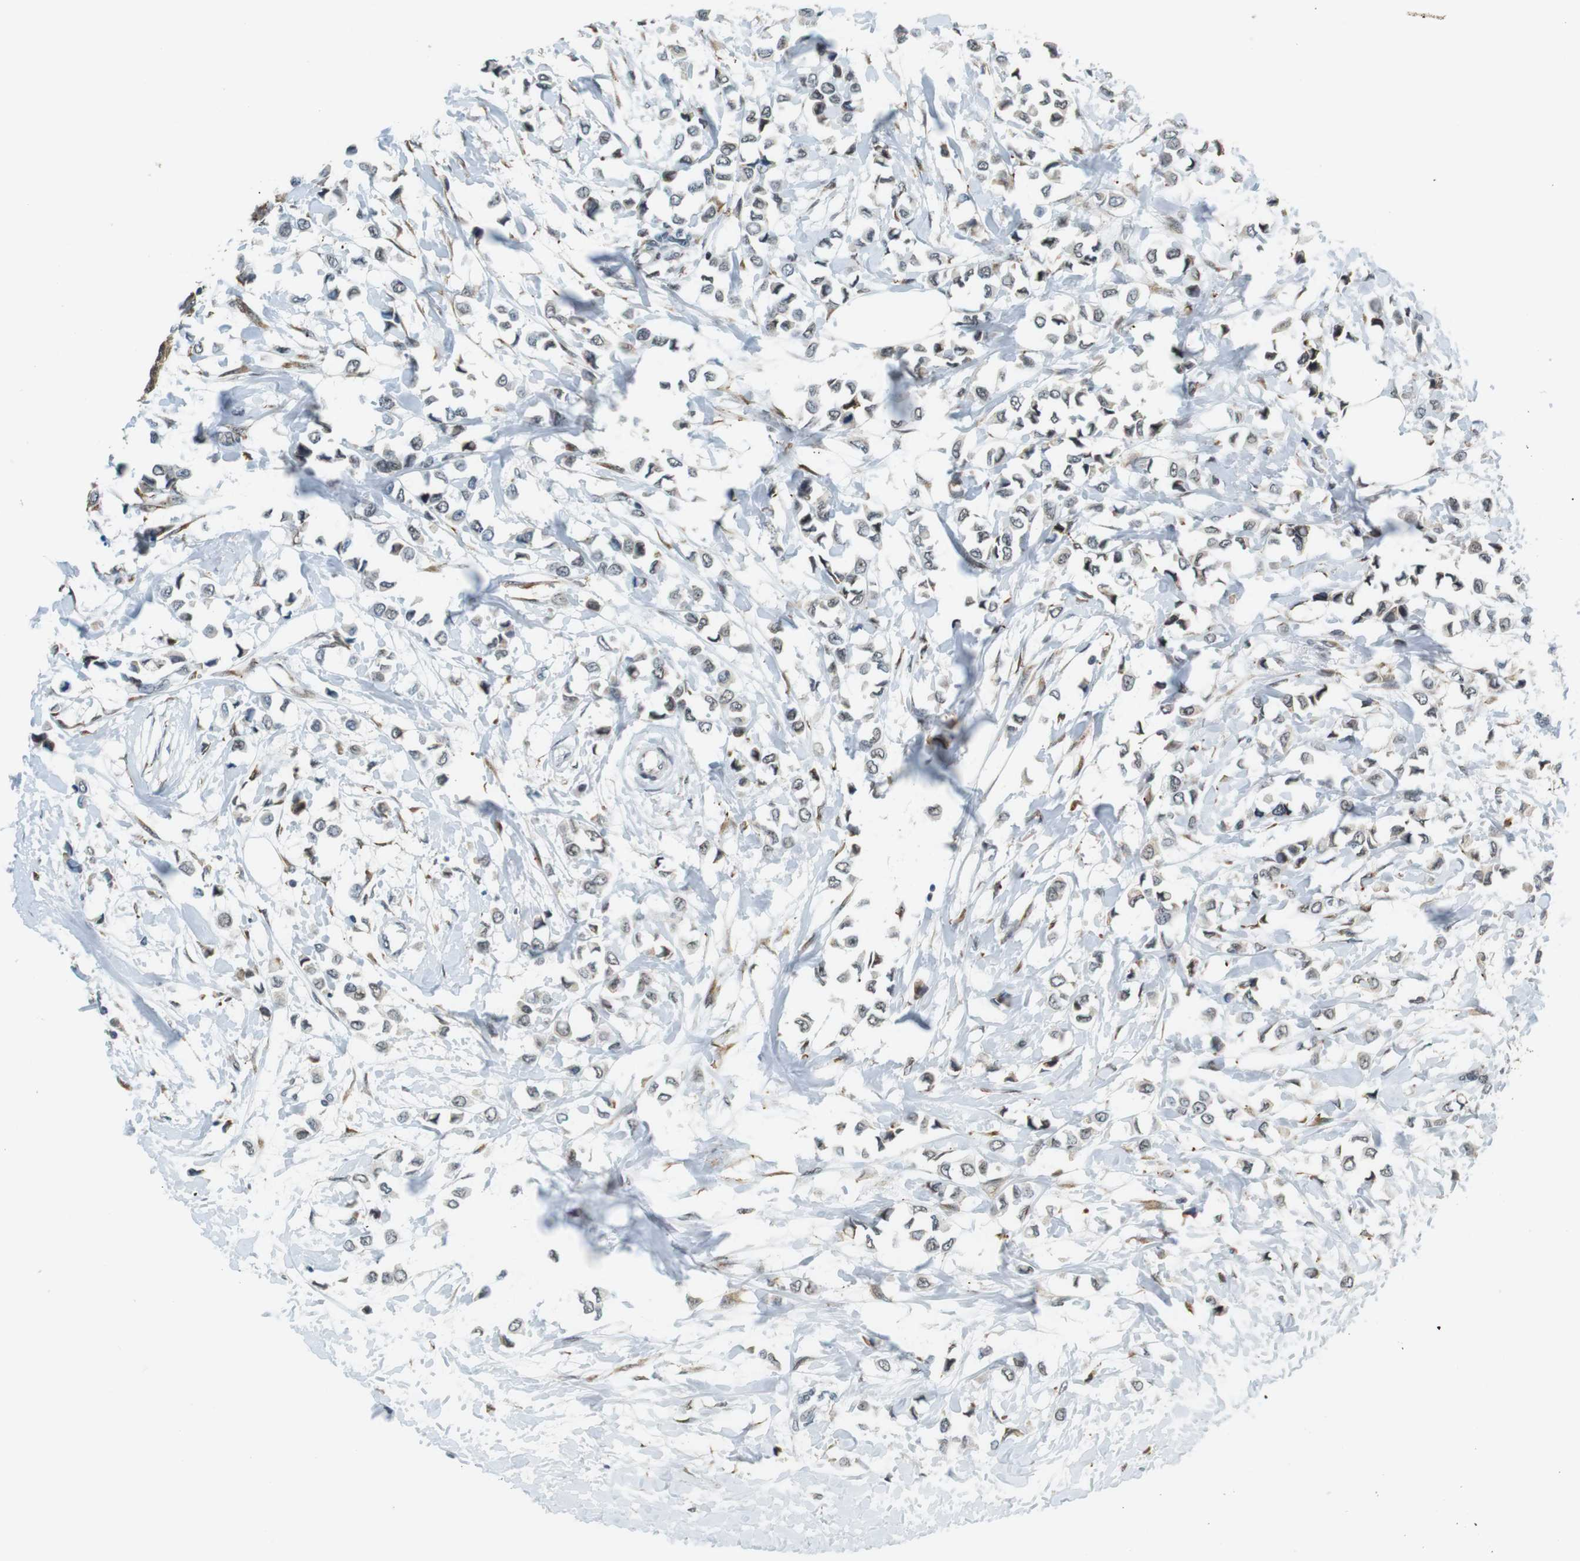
{"staining": {"intensity": "weak", "quantity": "<25%", "location": "cytoplasmic/membranous,nuclear"}, "tissue": "breast cancer", "cell_type": "Tumor cells", "image_type": "cancer", "snomed": [{"axis": "morphology", "description": "Lobular carcinoma"}, {"axis": "topography", "description": "Breast"}], "caption": "Immunohistochemistry (IHC) micrograph of neoplastic tissue: breast cancer stained with DAB displays no significant protein staining in tumor cells.", "gene": "RNF38", "patient": {"sex": "female", "age": 51}}